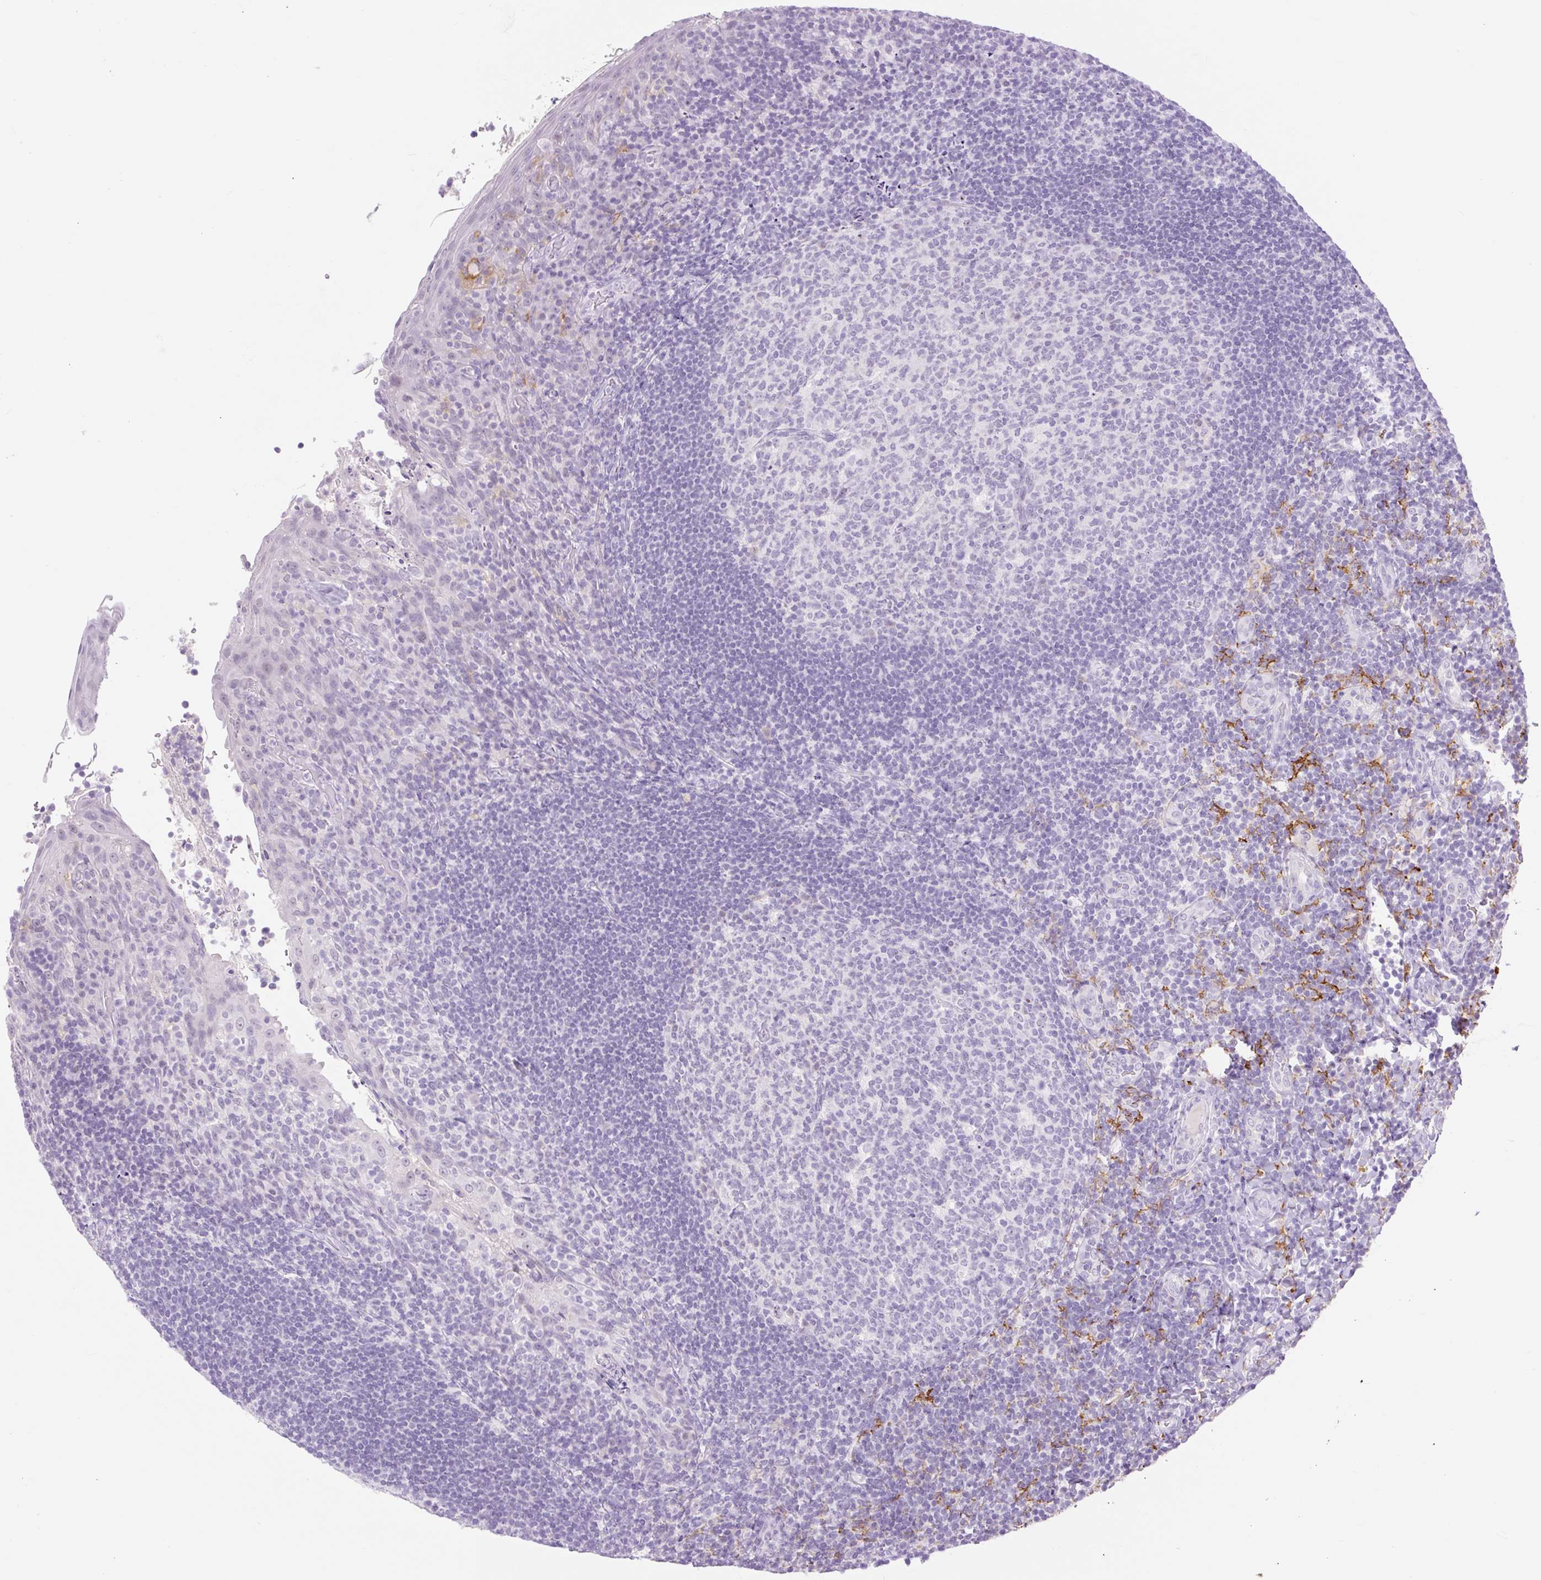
{"staining": {"intensity": "negative", "quantity": "none", "location": "none"}, "tissue": "tonsil", "cell_type": "Germinal center cells", "image_type": "normal", "snomed": [{"axis": "morphology", "description": "Normal tissue, NOS"}, {"axis": "topography", "description": "Tonsil"}], "caption": "Protein analysis of unremarkable tonsil exhibits no significant staining in germinal center cells. (DAB immunohistochemistry (IHC) visualized using brightfield microscopy, high magnification).", "gene": "SIGLEC1", "patient": {"sex": "female", "age": 10}}